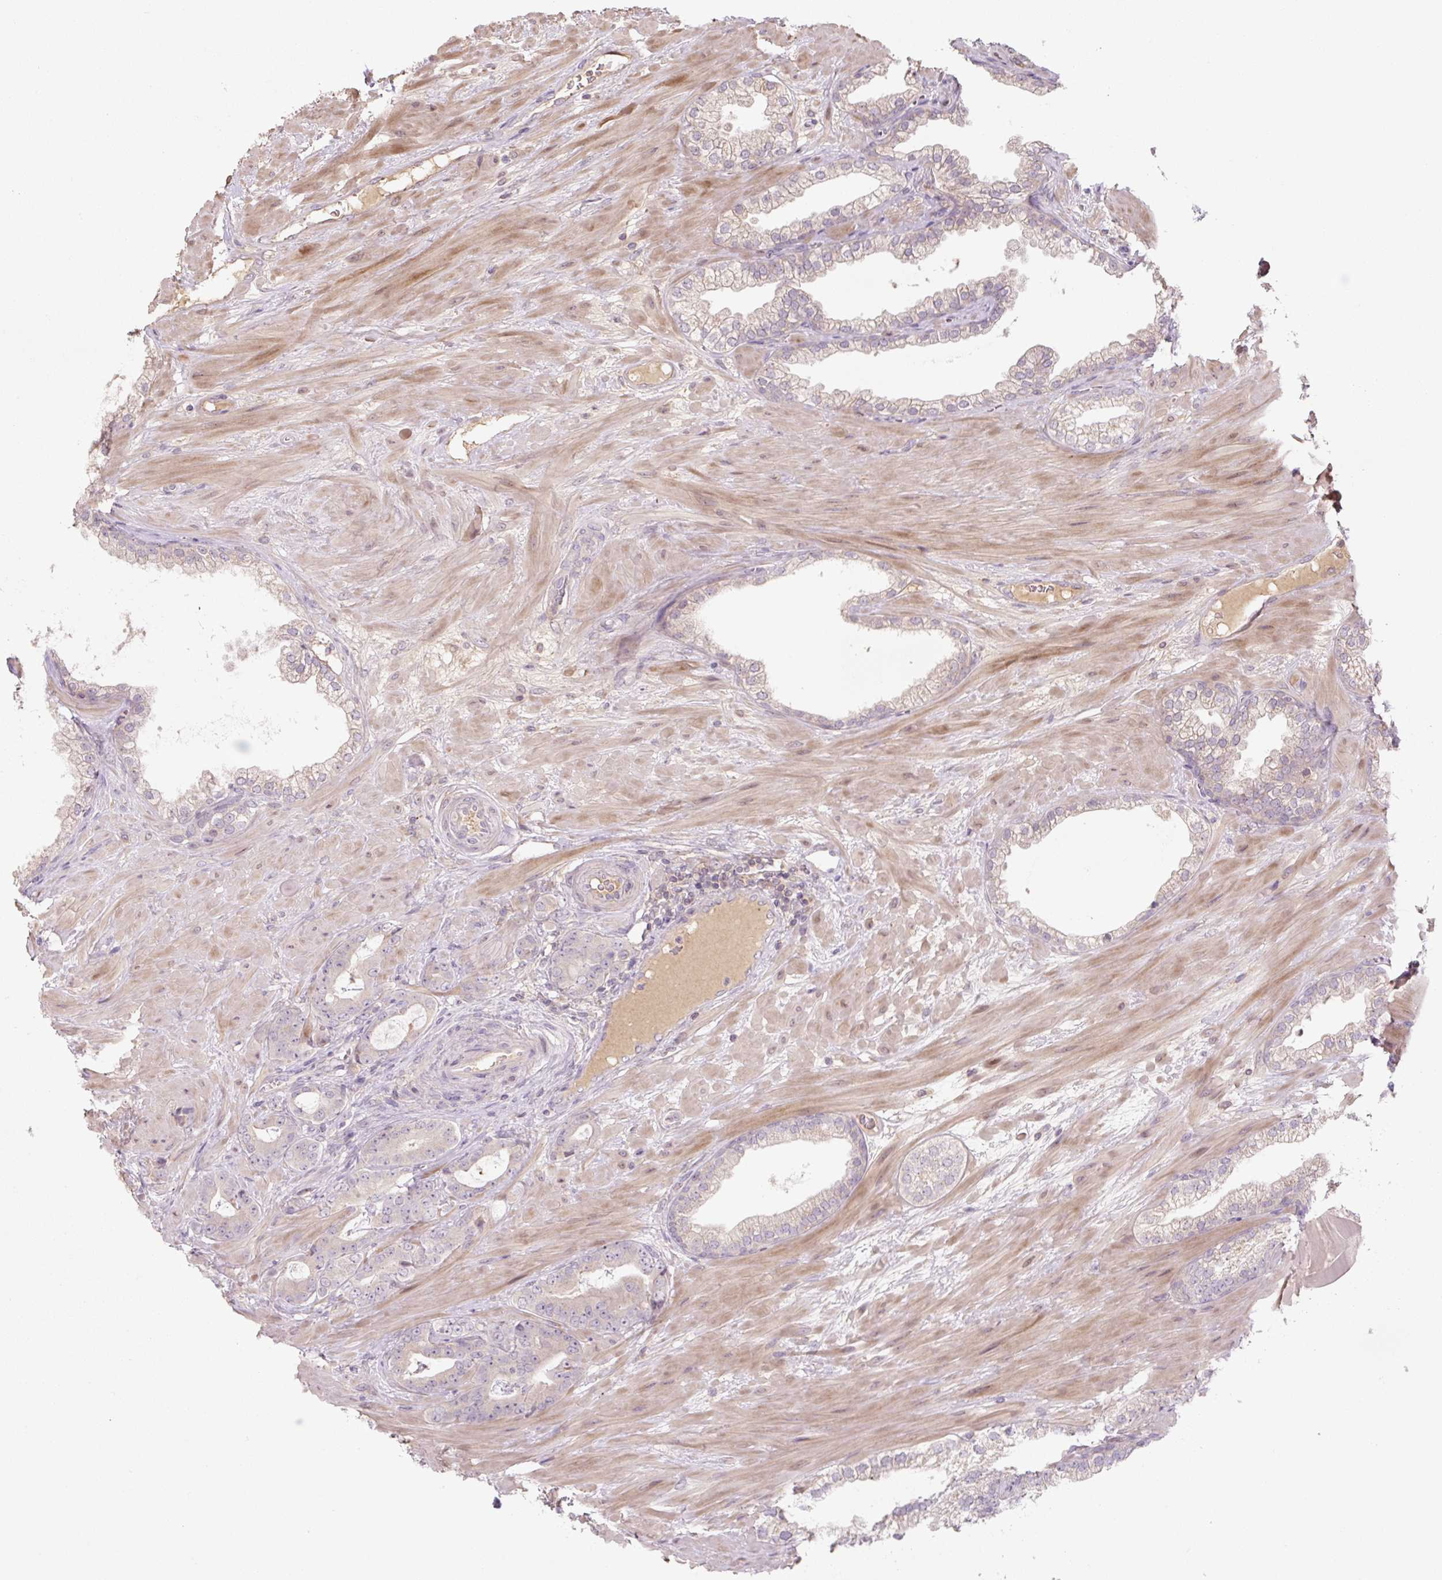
{"staining": {"intensity": "negative", "quantity": "none", "location": "none"}, "tissue": "prostate cancer", "cell_type": "Tumor cells", "image_type": "cancer", "snomed": [{"axis": "morphology", "description": "Adenocarcinoma, Low grade"}, {"axis": "topography", "description": "Prostate"}], "caption": "This histopathology image is of prostate low-grade adenocarcinoma stained with IHC to label a protein in brown with the nuclei are counter-stained blue. There is no expression in tumor cells. (Stains: DAB (3,3'-diaminobenzidine) IHC with hematoxylin counter stain, Microscopy: brightfield microscopy at high magnification).", "gene": "C2orf73", "patient": {"sex": "male", "age": 61}}